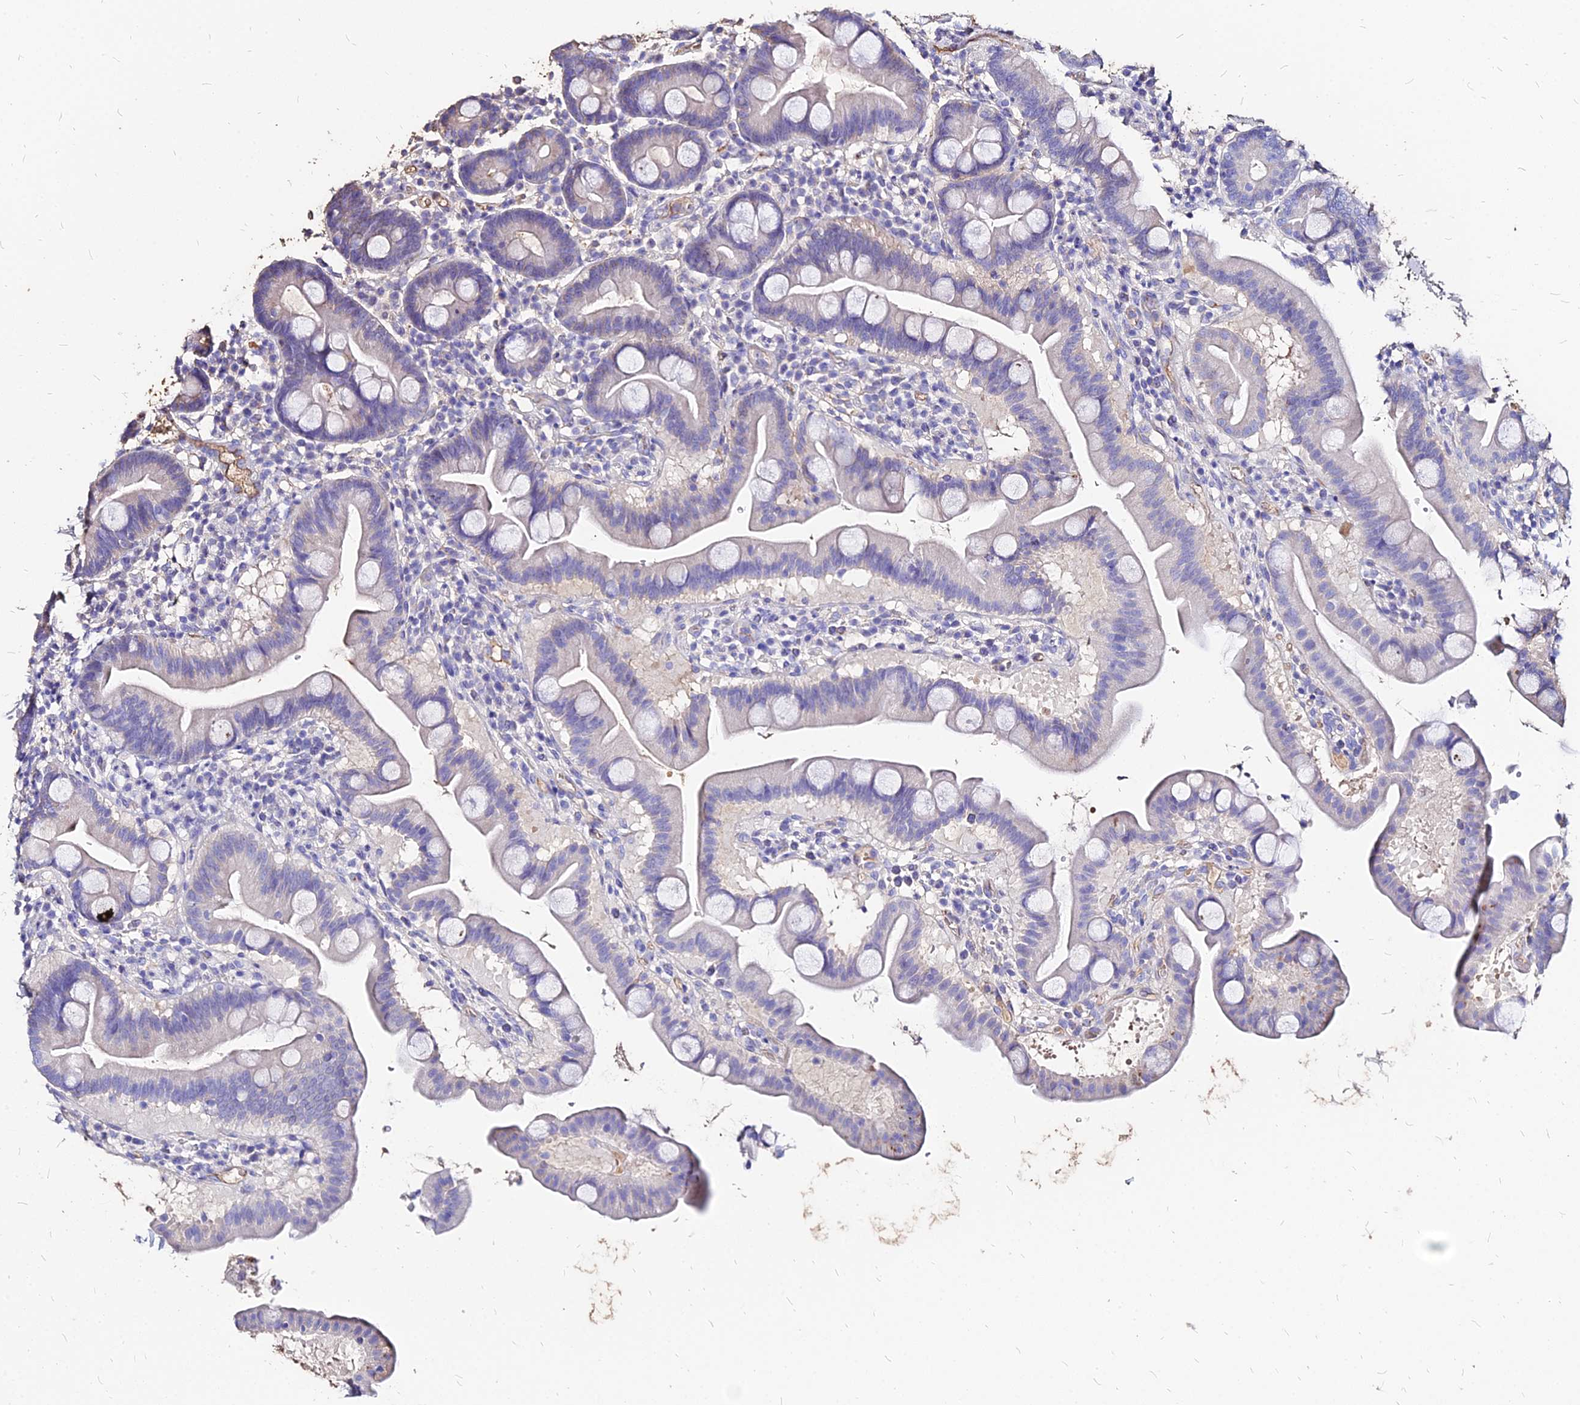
{"staining": {"intensity": "negative", "quantity": "none", "location": "none"}, "tissue": "duodenum", "cell_type": "Glandular cells", "image_type": "normal", "snomed": [{"axis": "morphology", "description": "Normal tissue, NOS"}, {"axis": "topography", "description": "Duodenum"}], "caption": "The immunohistochemistry (IHC) photomicrograph has no significant positivity in glandular cells of duodenum.", "gene": "NME5", "patient": {"sex": "male", "age": 54}}